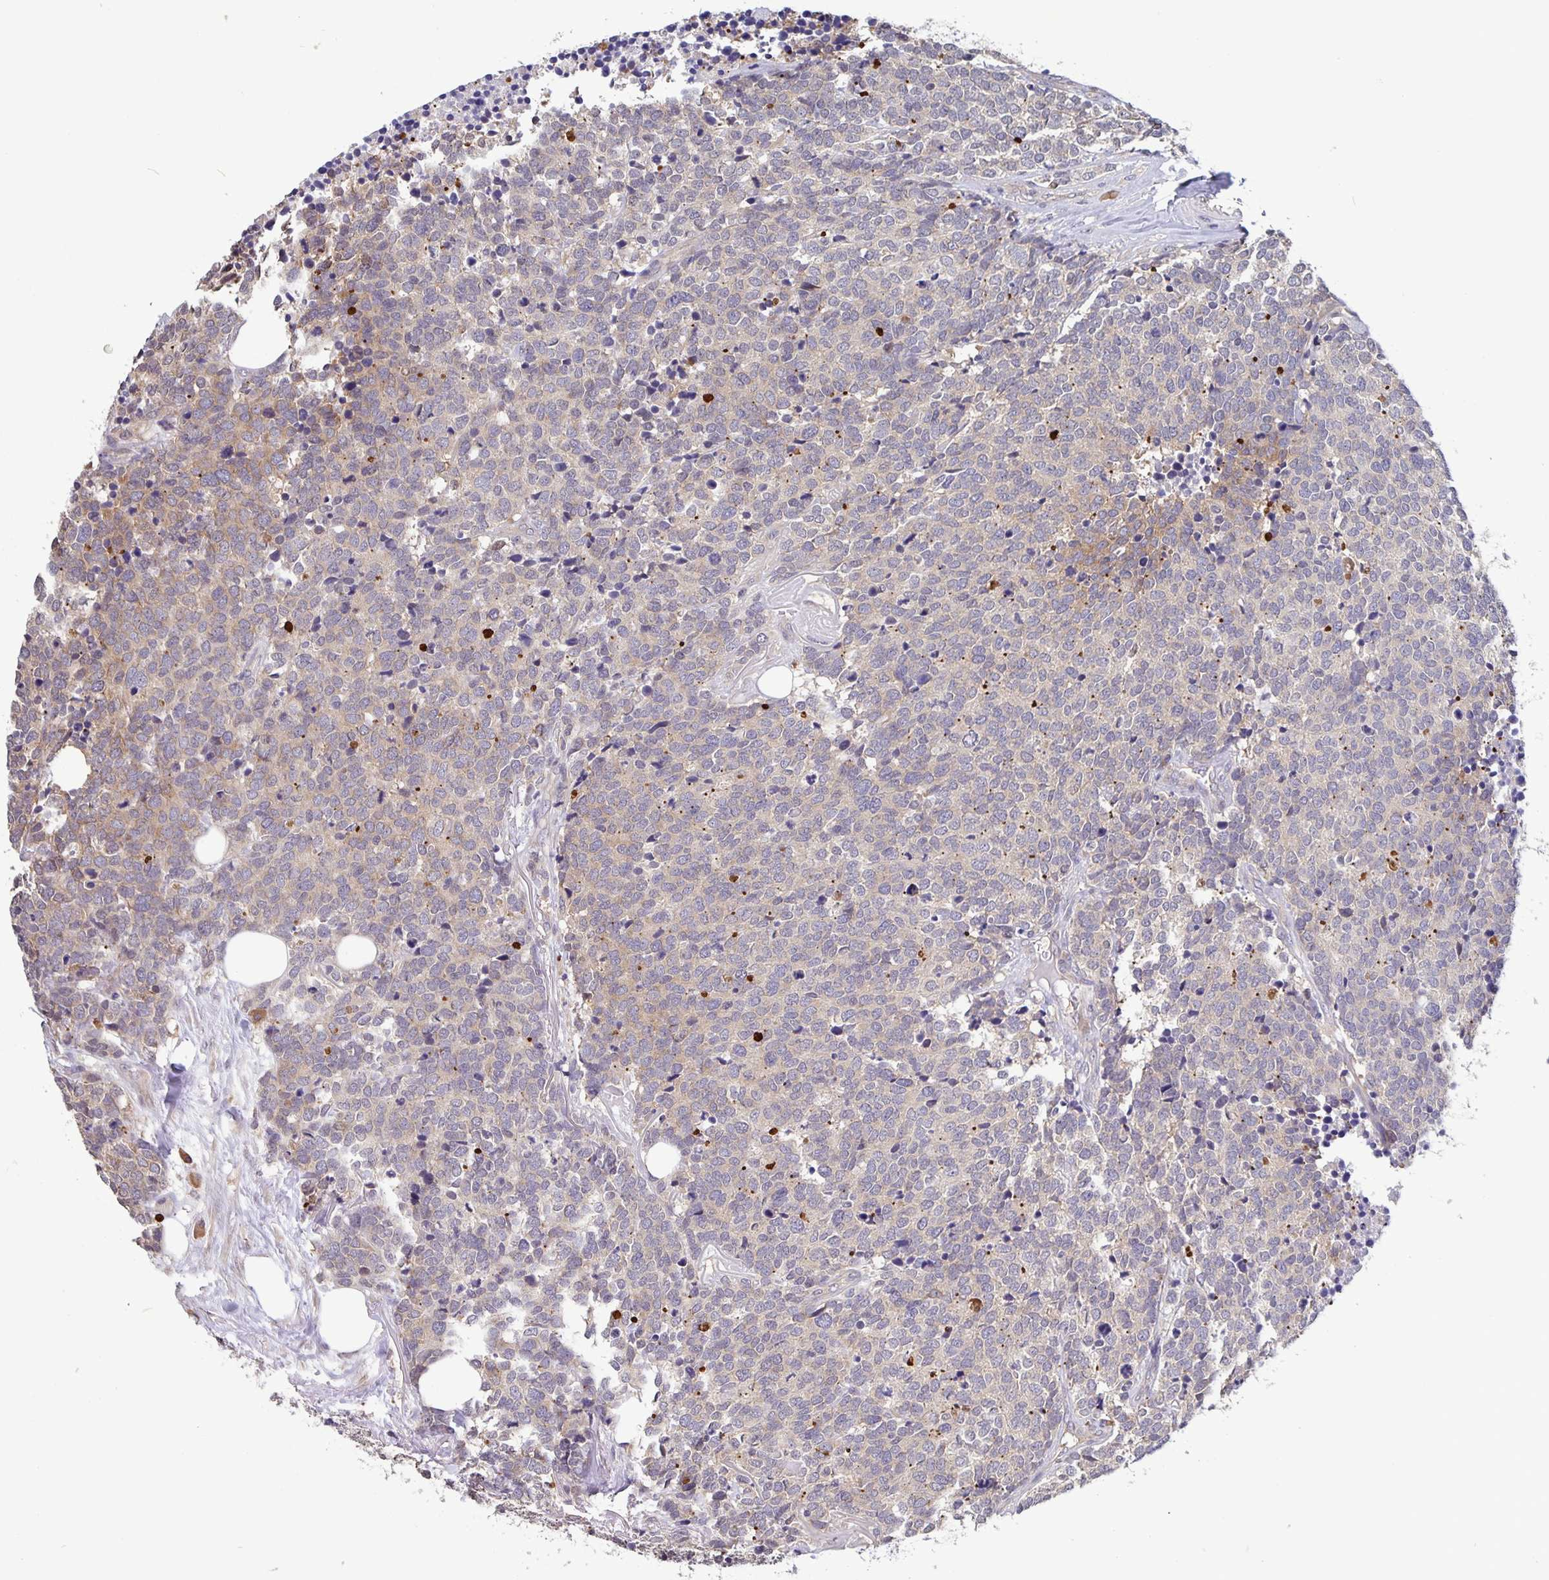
{"staining": {"intensity": "negative", "quantity": "none", "location": "none"}, "tissue": "carcinoid", "cell_type": "Tumor cells", "image_type": "cancer", "snomed": [{"axis": "morphology", "description": "Carcinoid, malignant, NOS"}, {"axis": "topography", "description": "Skin"}], "caption": "IHC of human malignant carcinoid exhibits no expression in tumor cells.", "gene": "FEM1C", "patient": {"sex": "female", "age": 79}}